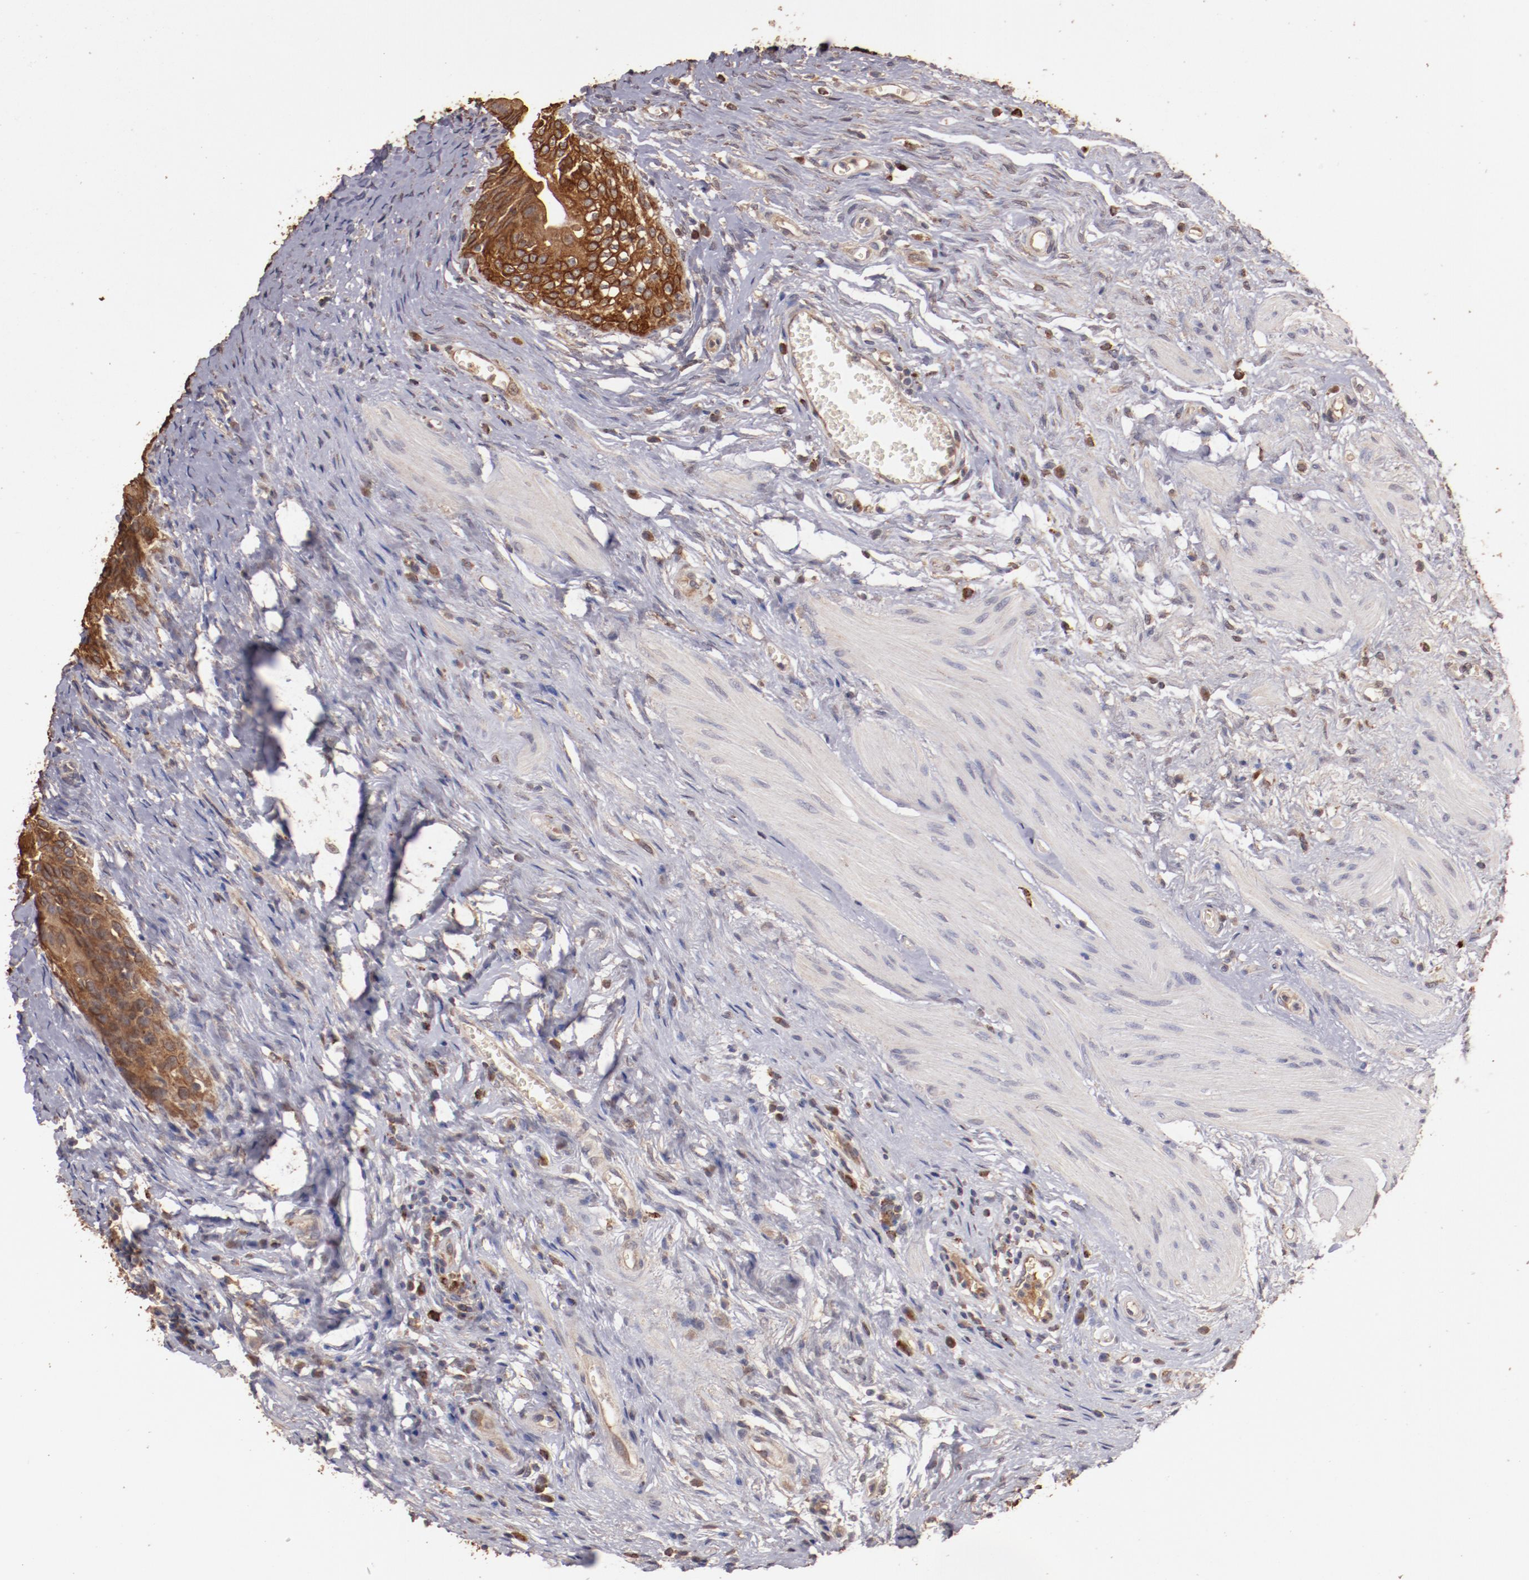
{"staining": {"intensity": "strong", "quantity": ">75%", "location": "cytoplasmic/membranous"}, "tissue": "urinary bladder", "cell_type": "Urothelial cells", "image_type": "normal", "snomed": [{"axis": "morphology", "description": "Normal tissue, NOS"}, {"axis": "topography", "description": "Urinary bladder"}], "caption": "Immunohistochemical staining of benign human urinary bladder demonstrates strong cytoplasmic/membranous protein staining in about >75% of urothelial cells. The protein of interest is stained brown, and the nuclei are stained in blue (DAB (3,3'-diaminobenzidine) IHC with brightfield microscopy, high magnification).", "gene": "SRRD", "patient": {"sex": "female", "age": 55}}